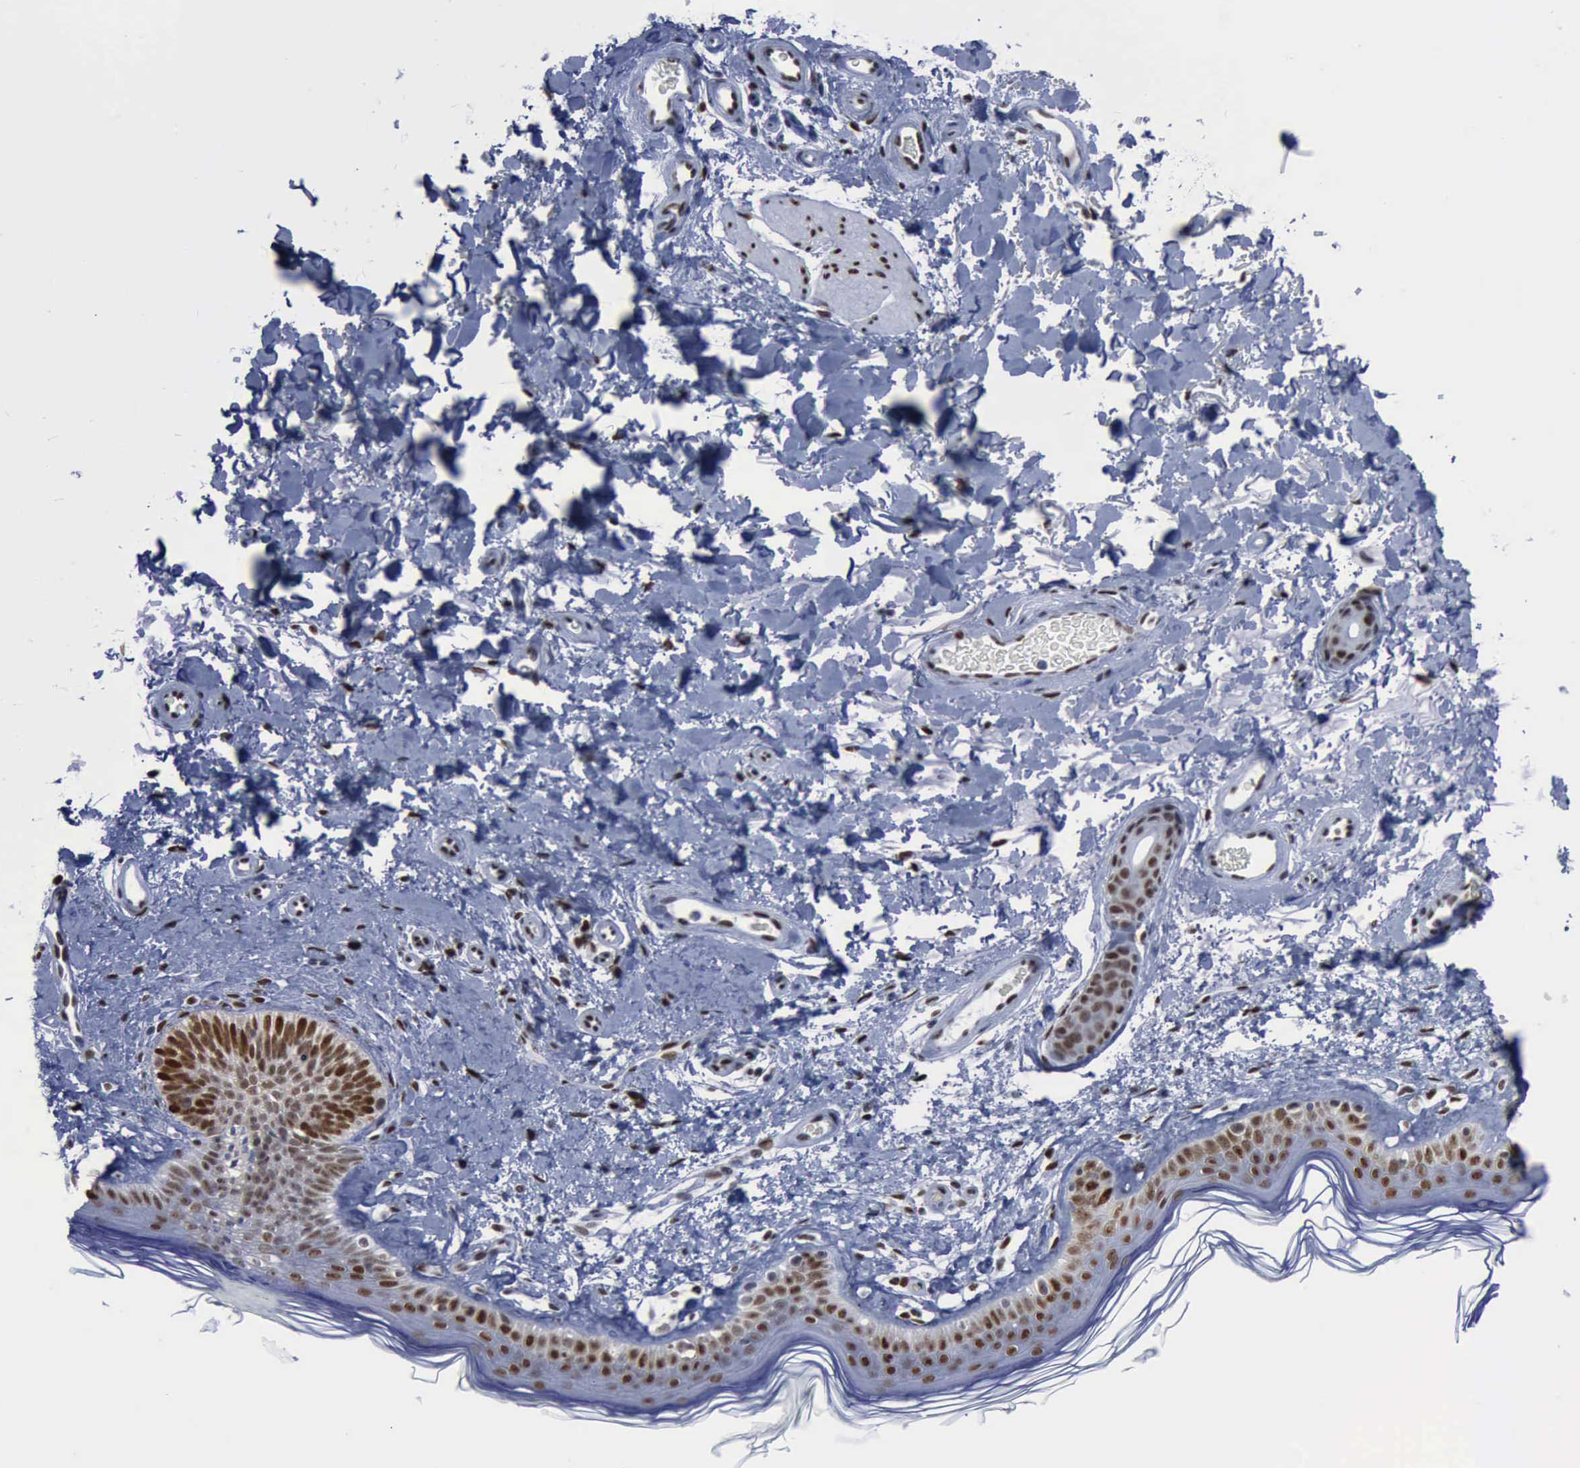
{"staining": {"intensity": "moderate", "quantity": ">75%", "location": "nuclear"}, "tissue": "skin", "cell_type": "Fibroblasts", "image_type": "normal", "snomed": [{"axis": "morphology", "description": "Normal tissue, NOS"}, {"axis": "topography", "description": "Skin"}], "caption": "This image demonstrates immunohistochemistry (IHC) staining of unremarkable human skin, with medium moderate nuclear expression in about >75% of fibroblasts.", "gene": "PCNA", "patient": {"sex": "male", "age": 63}}